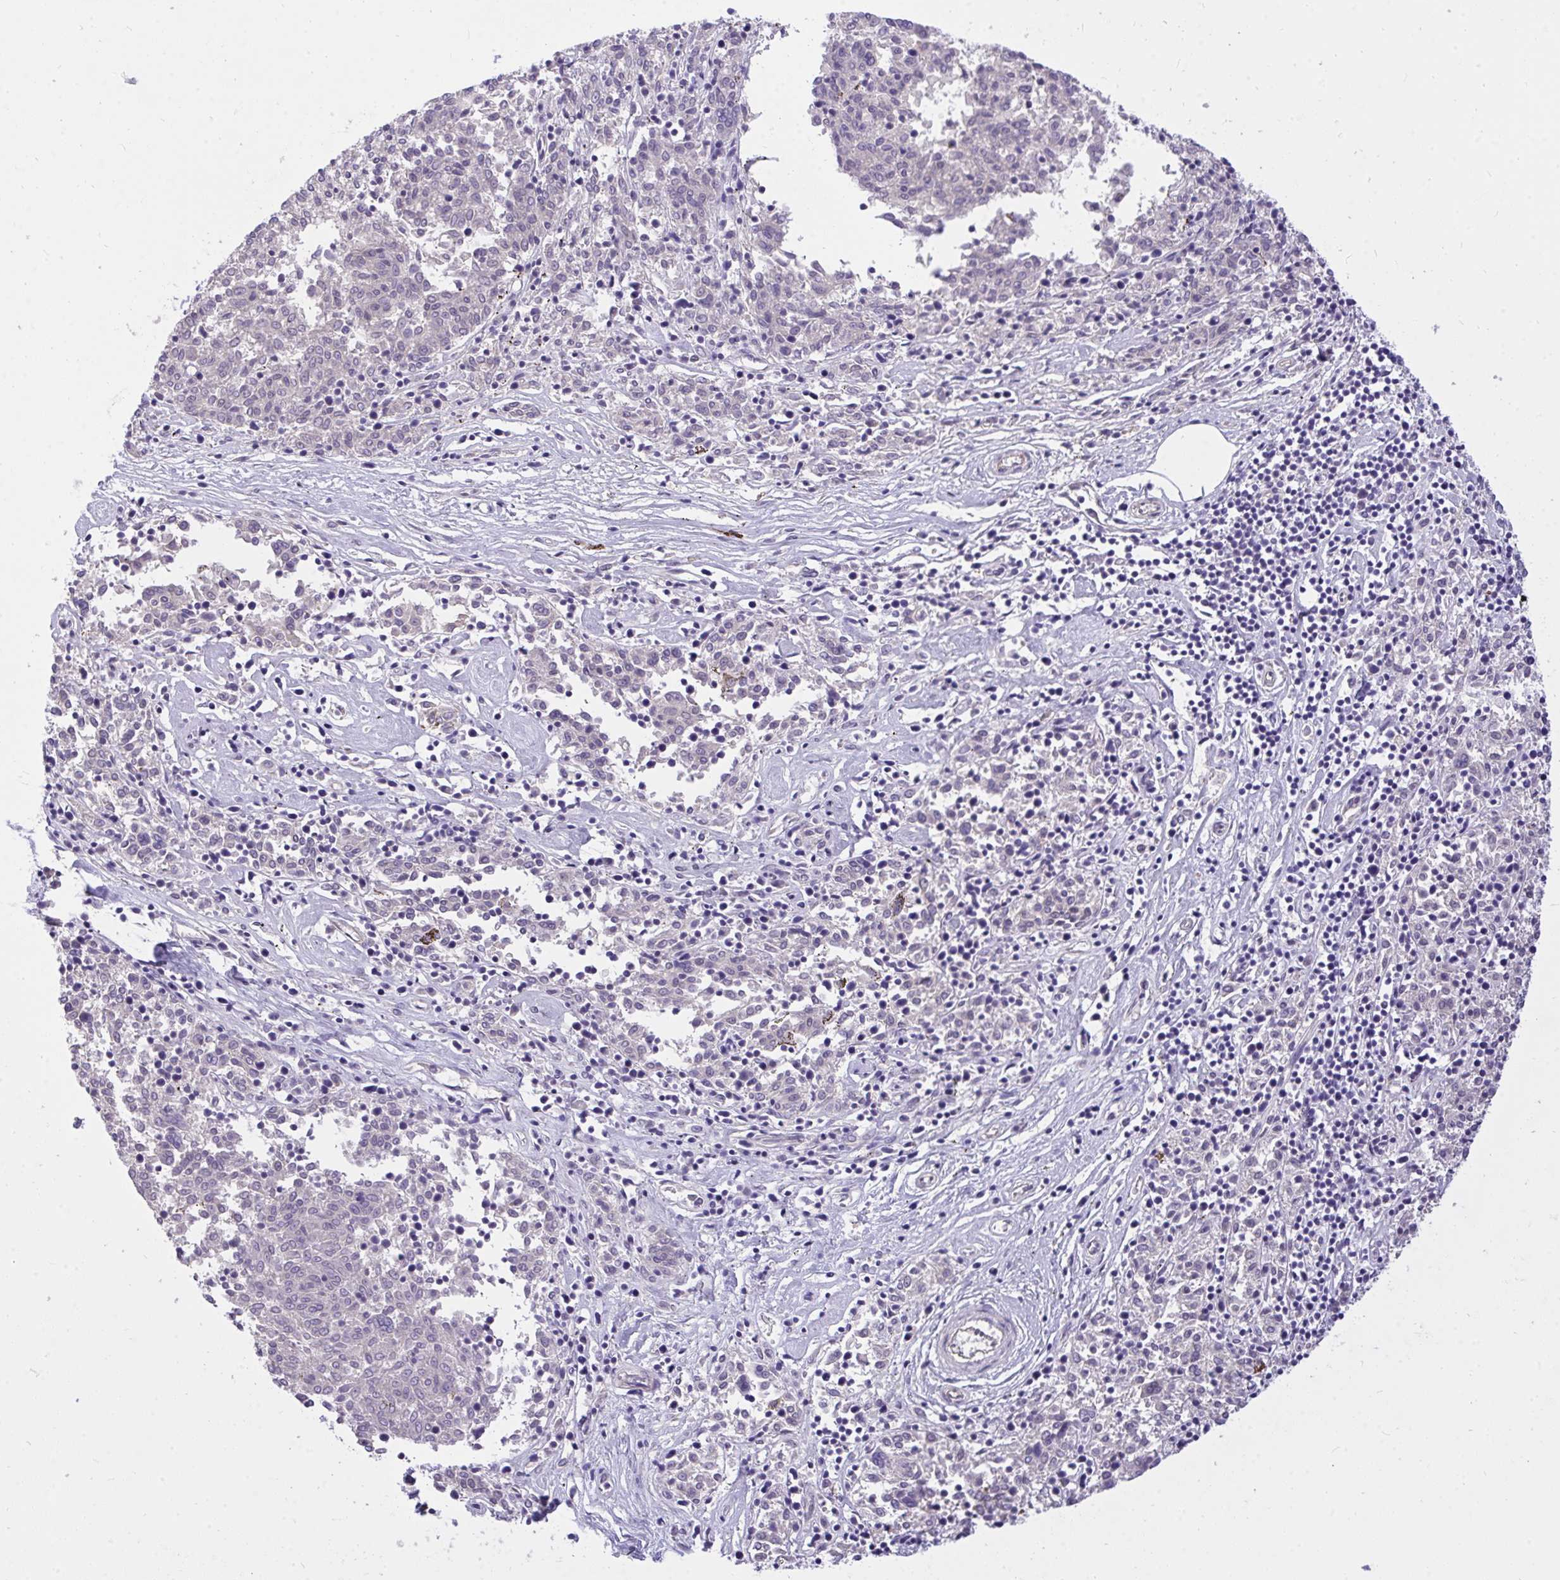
{"staining": {"intensity": "negative", "quantity": "none", "location": "none"}, "tissue": "melanoma", "cell_type": "Tumor cells", "image_type": "cancer", "snomed": [{"axis": "morphology", "description": "Malignant melanoma, NOS"}, {"axis": "topography", "description": "Skin"}], "caption": "Immunohistochemistry photomicrograph of human malignant melanoma stained for a protein (brown), which reveals no expression in tumor cells. Nuclei are stained in blue.", "gene": "TLN2", "patient": {"sex": "female", "age": 72}}